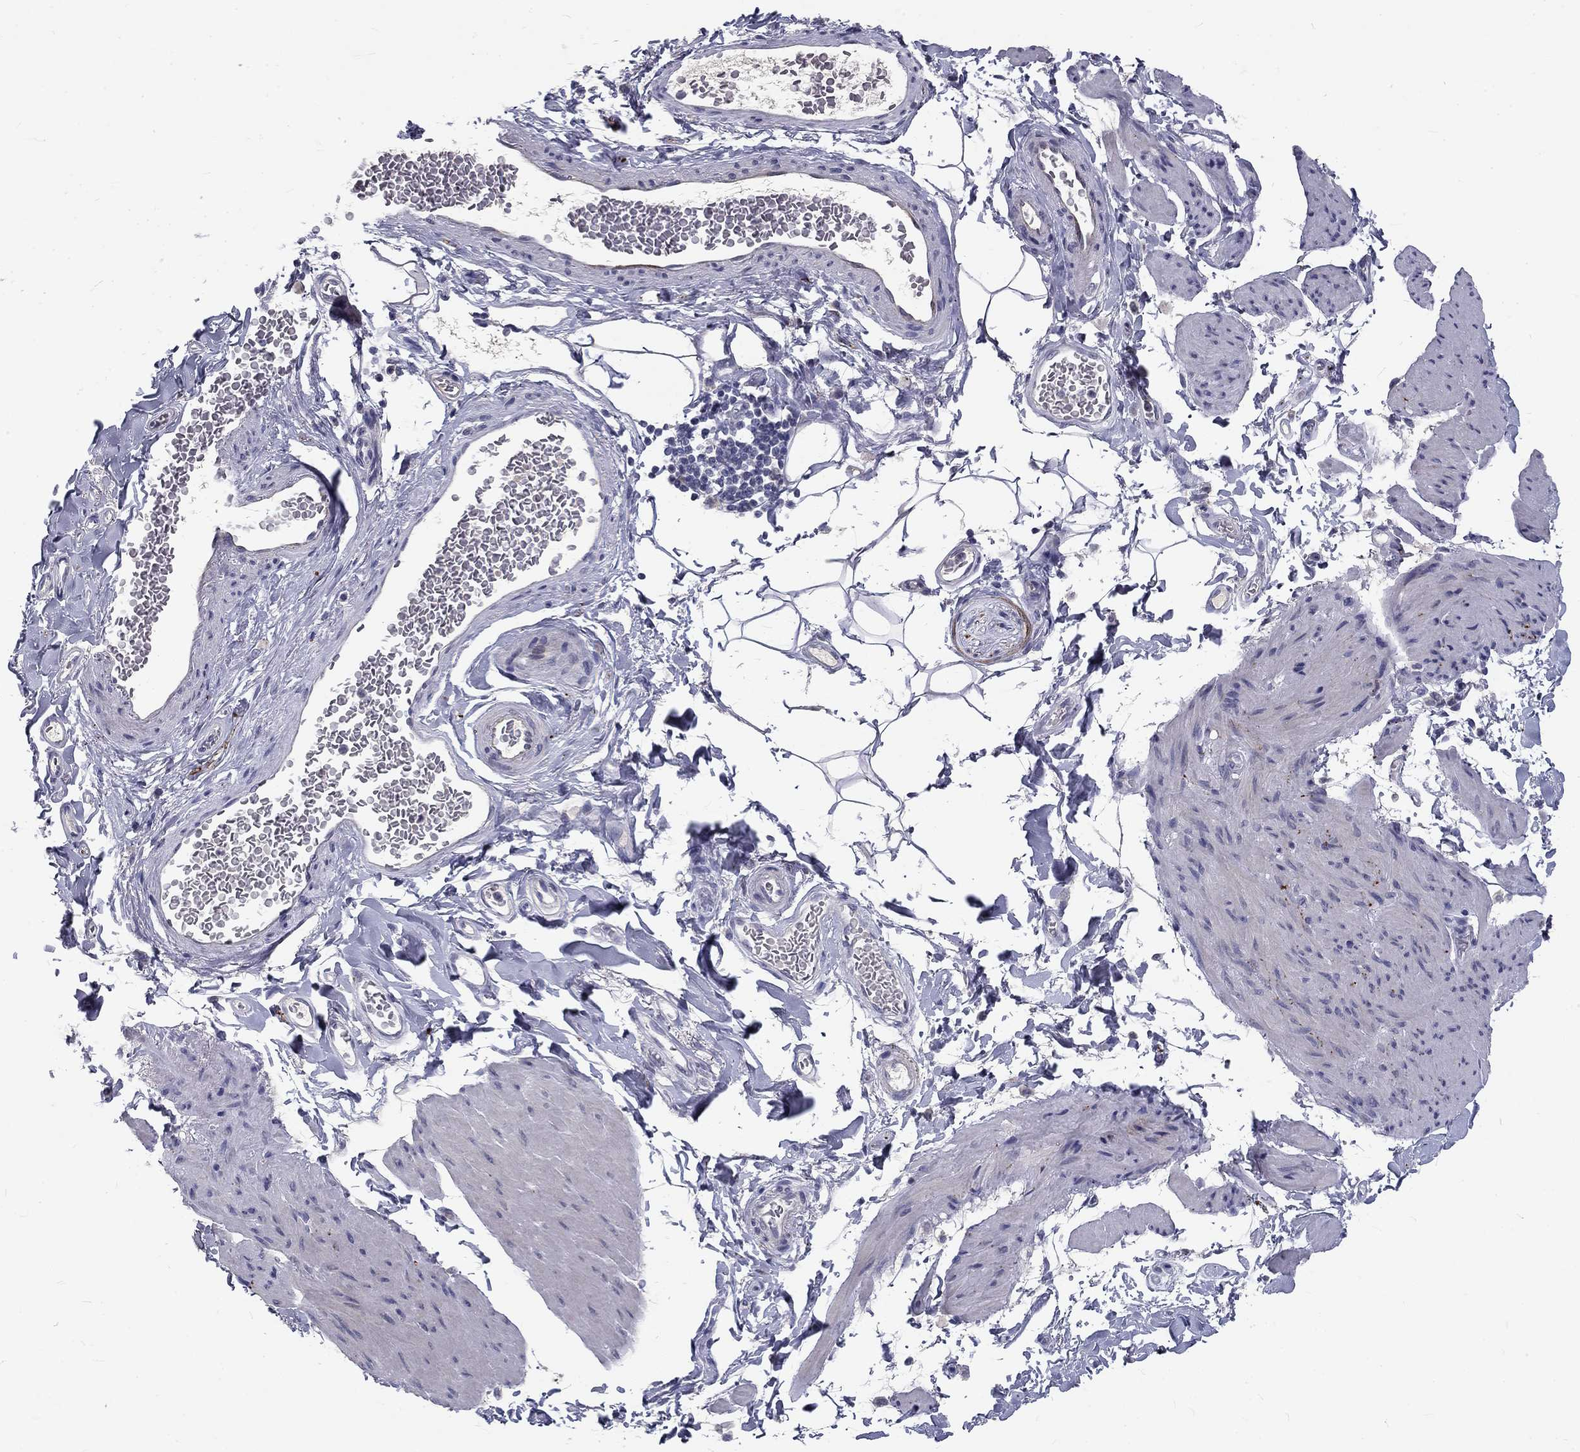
{"staining": {"intensity": "negative", "quantity": "none", "location": "none"}, "tissue": "smooth muscle", "cell_type": "Smooth muscle cells", "image_type": "normal", "snomed": [{"axis": "morphology", "description": "Normal tissue, NOS"}, {"axis": "topography", "description": "Adipose tissue"}, {"axis": "topography", "description": "Smooth muscle"}, {"axis": "topography", "description": "Peripheral nerve tissue"}], "caption": "Immunohistochemistry (IHC) image of unremarkable smooth muscle: human smooth muscle stained with DAB (3,3'-diaminobenzidine) reveals no significant protein staining in smooth muscle cells. (DAB immunohistochemistry with hematoxylin counter stain).", "gene": "NOS1", "patient": {"sex": "male", "age": 83}}